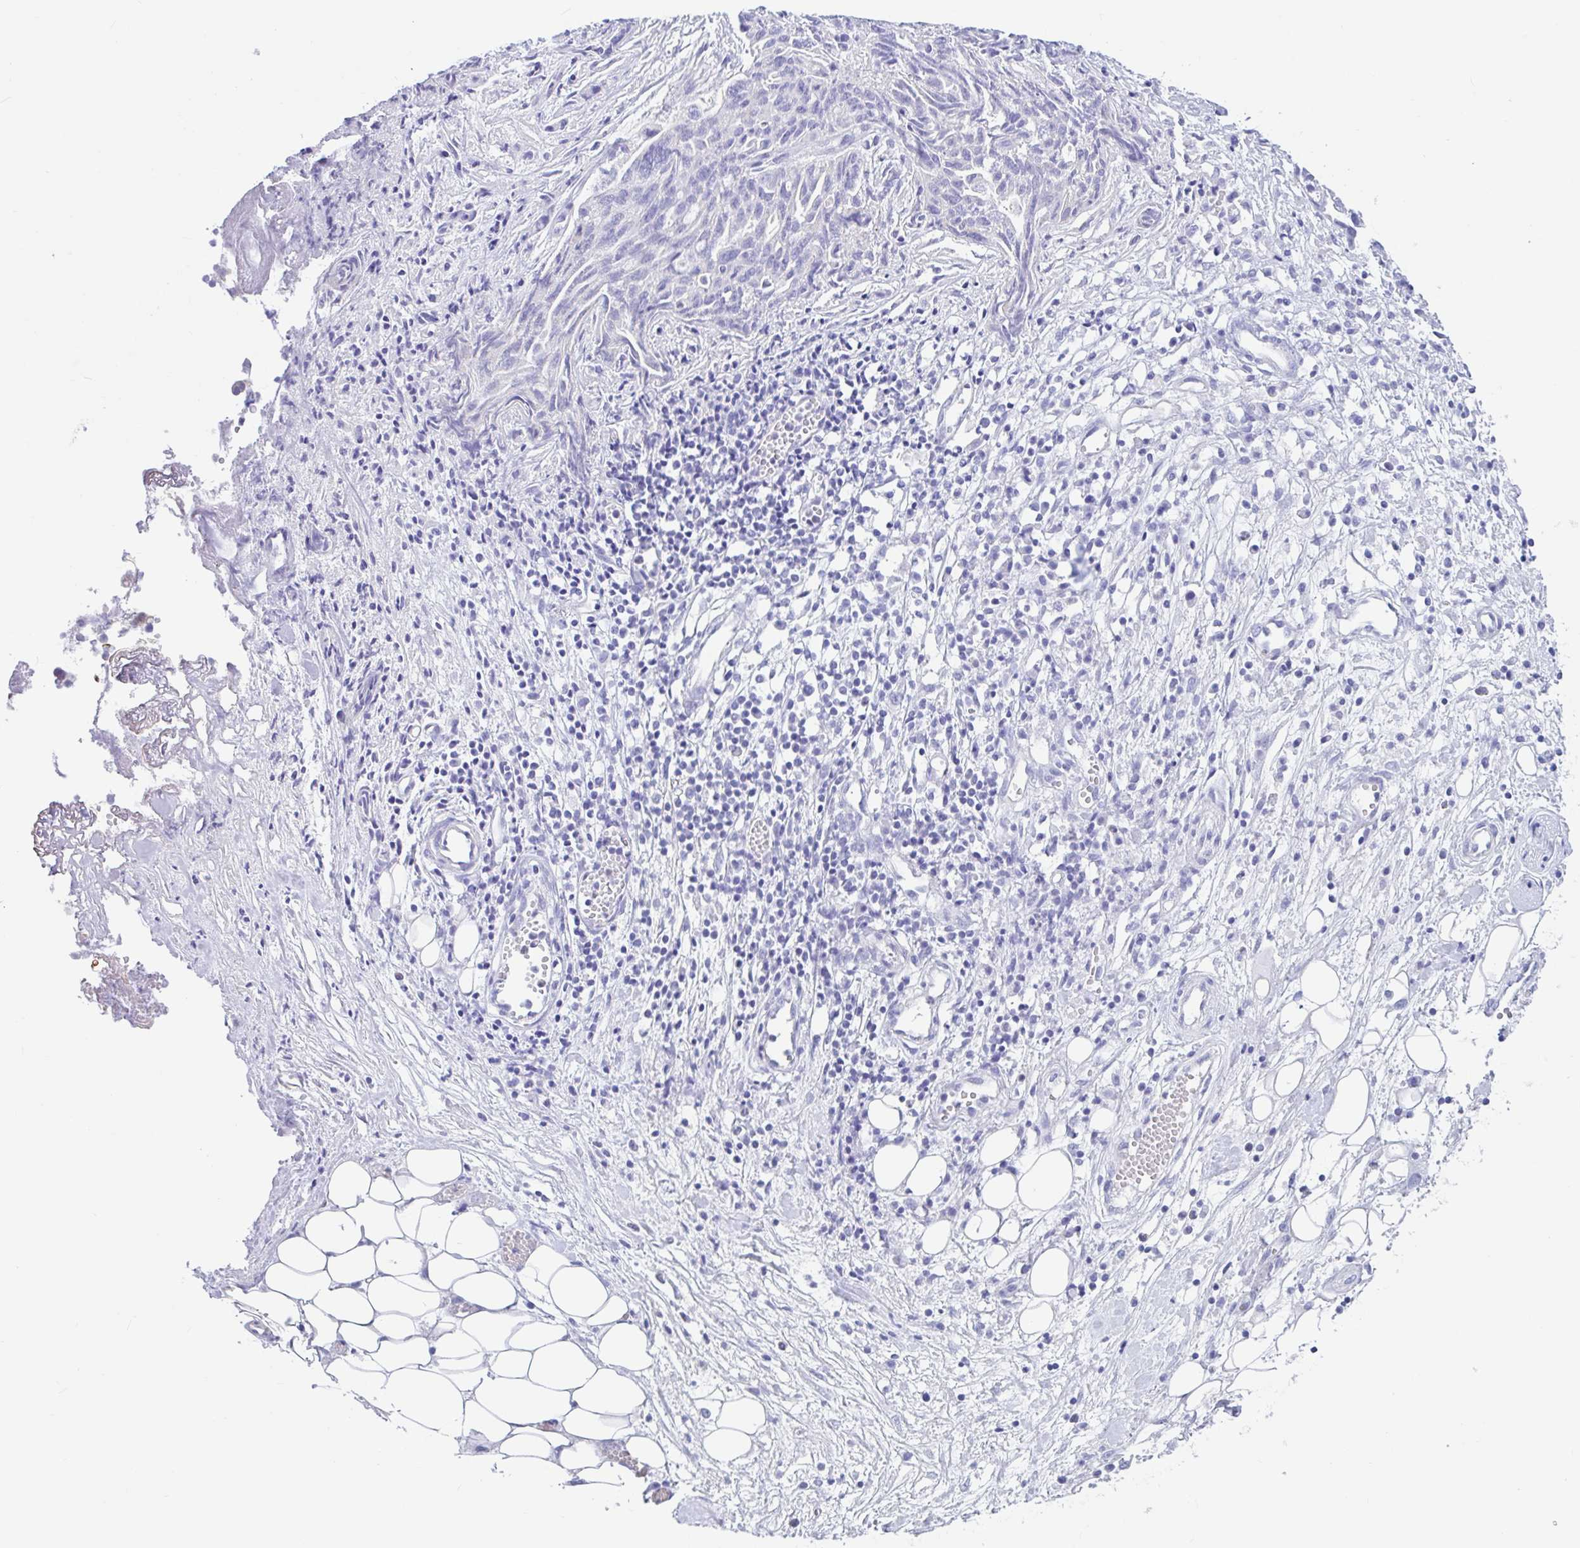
{"staining": {"intensity": "weak", "quantity": "<25%", "location": "cytoplasmic/membranous"}, "tissue": "ovarian cancer", "cell_type": "Tumor cells", "image_type": "cancer", "snomed": [{"axis": "morphology", "description": "Cystadenocarcinoma, serous, NOS"}, {"axis": "topography", "description": "Soft tissue"}, {"axis": "topography", "description": "Ovary"}], "caption": "Image shows no protein staining in tumor cells of serous cystadenocarcinoma (ovarian) tissue.", "gene": "OR6N2", "patient": {"sex": "female", "age": 57}}